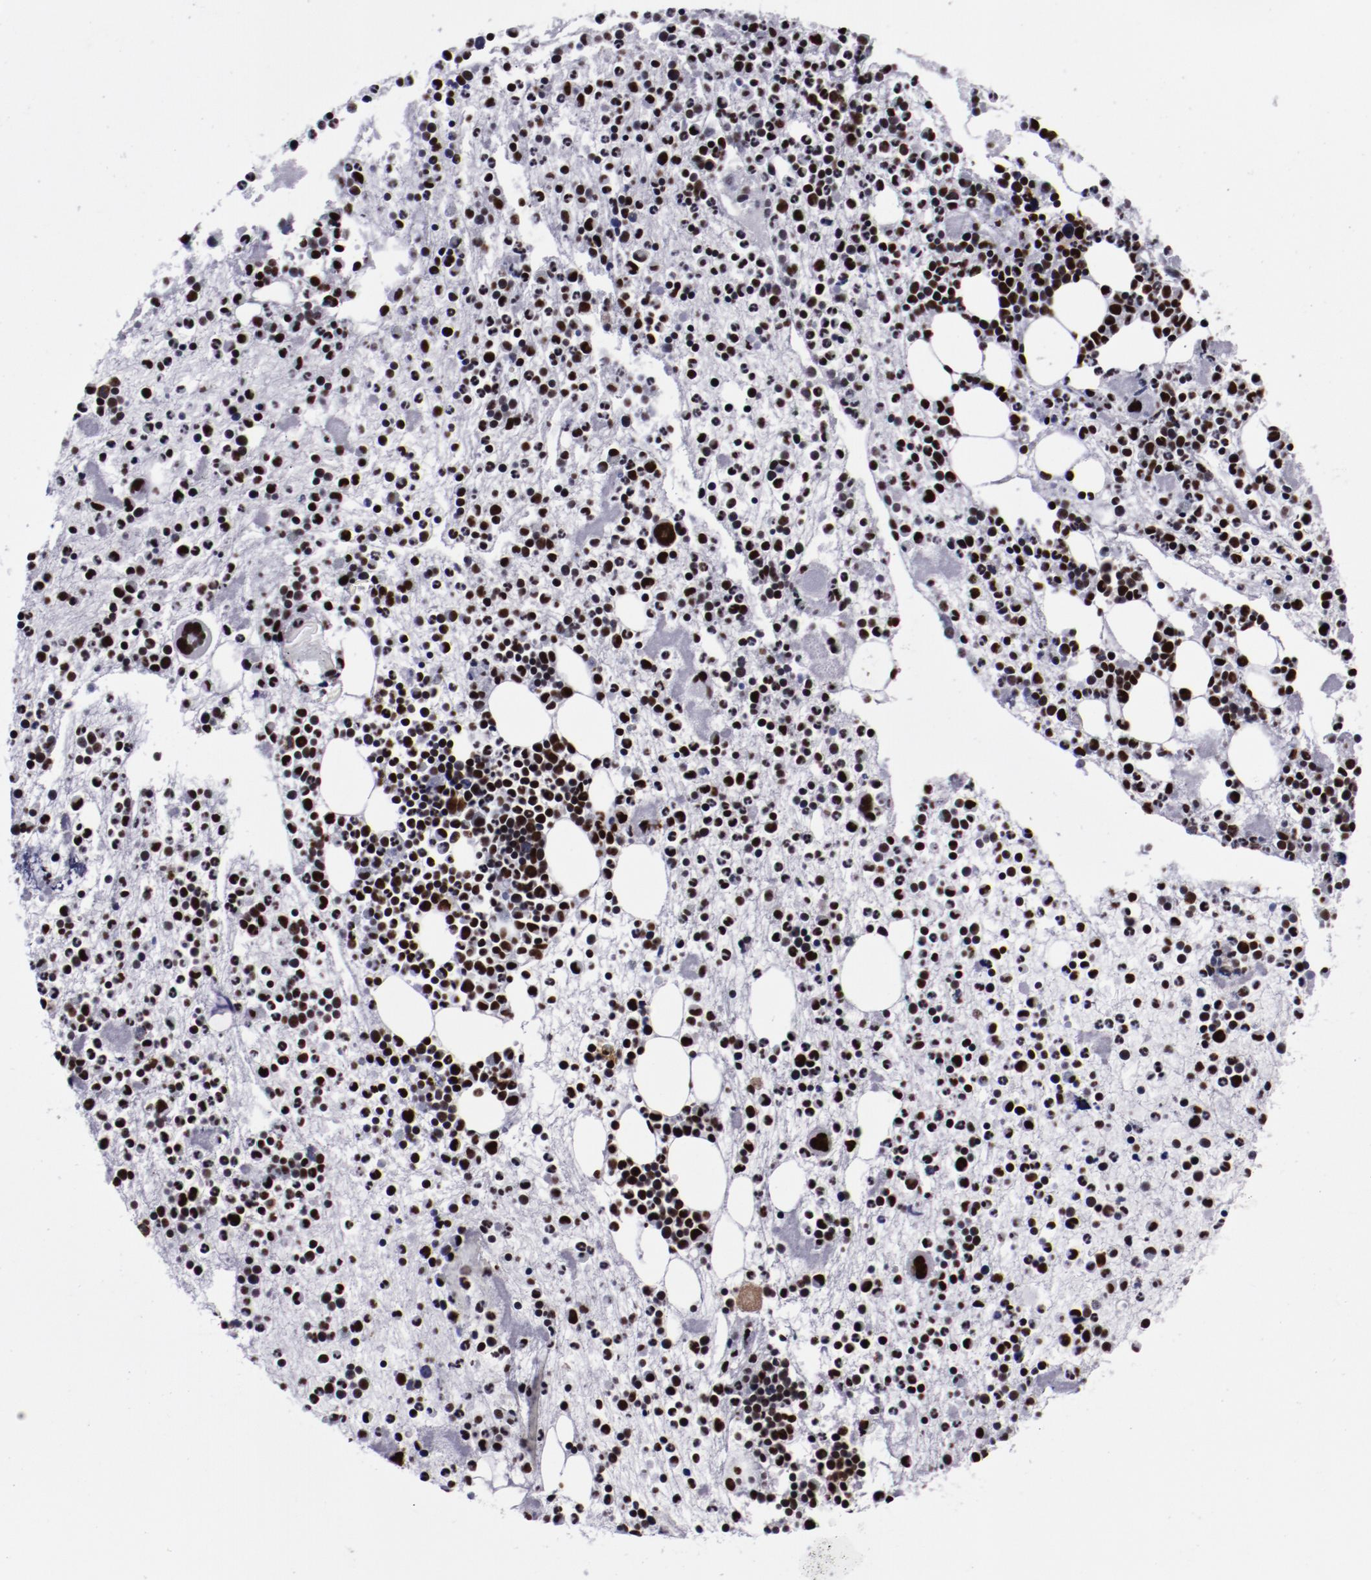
{"staining": {"intensity": "strong", "quantity": "<25%", "location": "nuclear"}, "tissue": "bone marrow", "cell_type": "Hematopoietic cells", "image_type": "normal", "snomed": [{"axis": "morphology", "description": "Normal tissue, NOS"}, {"axis": "topography", "description": "Bone marrow"}], "caption": "Bone marrow stained with DAB immunohistochemistry (IHC) exhibits medium levels of strong nuclear staining in about <25% of hematopoietic cells. (Stains: DAB (3,3'-diaminobenzidine) in brown, nuclei in blue, Microscopy: brightfield microscopy at high magnification).", "gene": "ERH", "patient": {"sex": "male", "age": 15}}